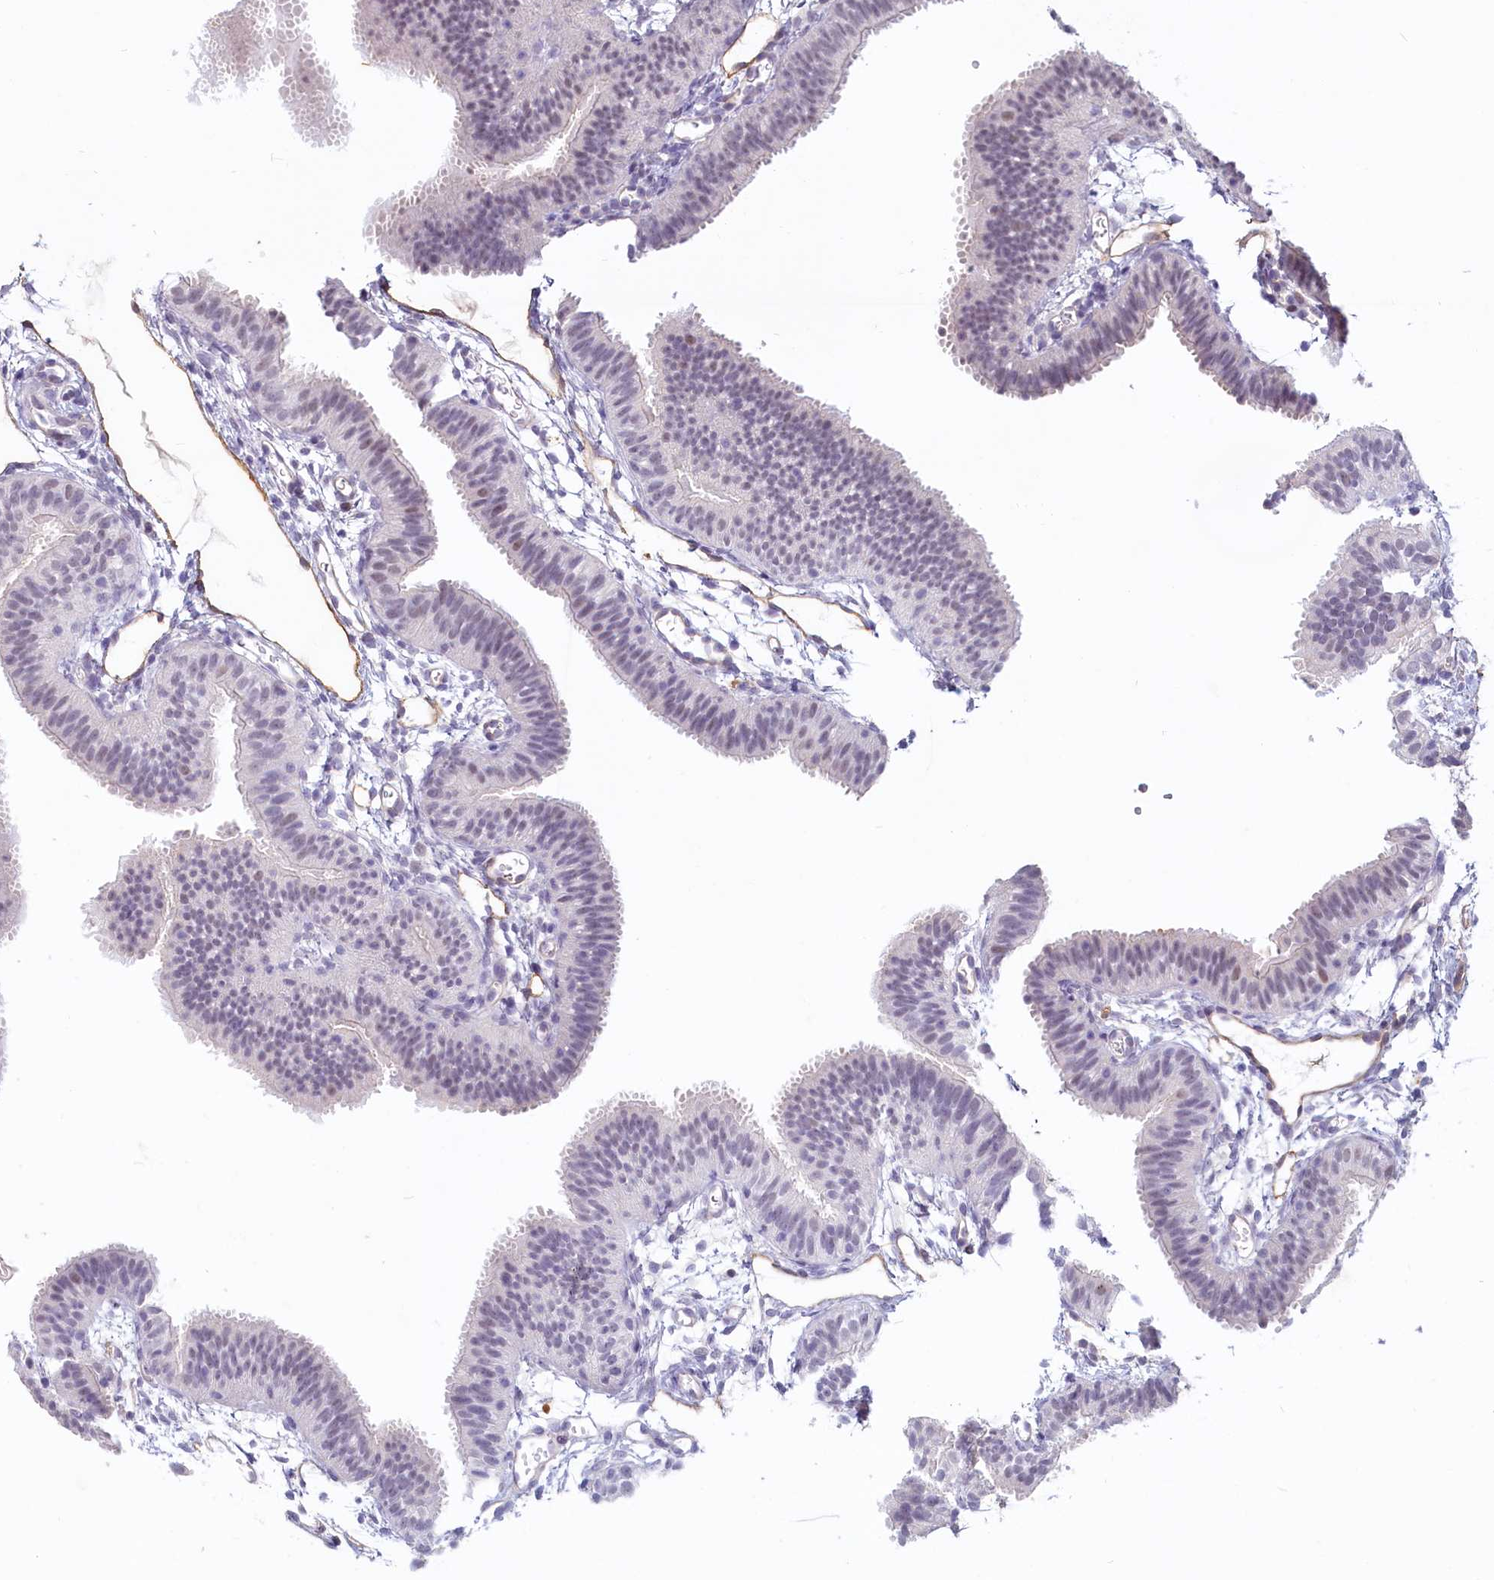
{"staining": {"intensity": "negative", "quantity": "none", "location": "none"}, "tissue": "fallopian tube", "cell_type": "Glandular cells", "image_type": "normal", "snomed": [{"axis": "morphology", "description": "Normal tissue, NOS"}, {"axis": "topography", "description": "Fallopian tube"}], "caption": "Glandular cells show no significant positivity in normal fallopian tube.", "gene": "PROCR", "patient": {"sex": "female", "age": 35}}